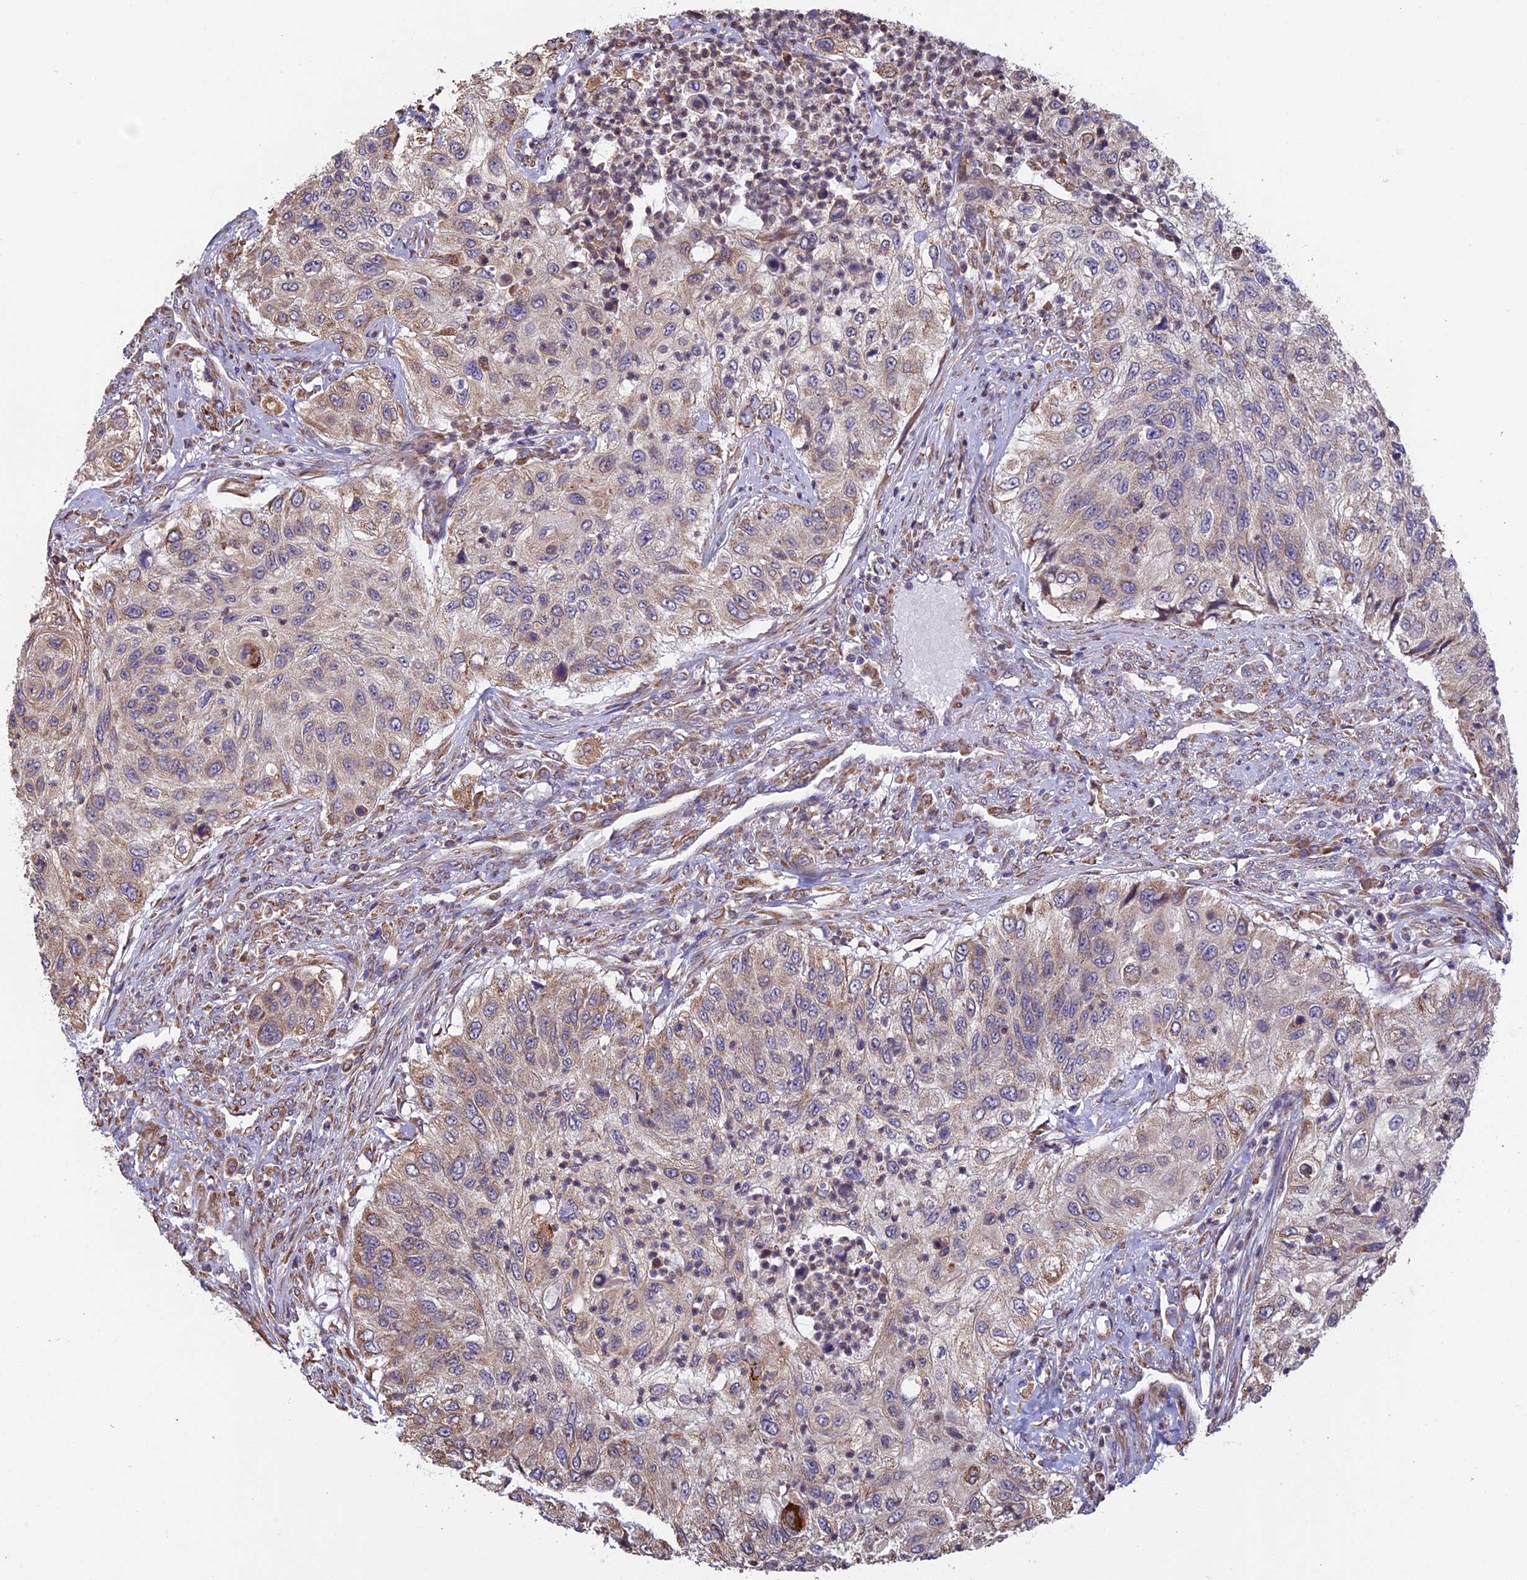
{"staining": {"intensity": "weak", "quantity": "25%-75%", "location": "cytoplasmic/membranous"}, "tissue": "urothelial cancer", "cell_type": "Tumor cells", "image_type": "cancer", "snomed": [{"axis": "morphology", "description": "Urothelial carcinoma, High grade"}, {"axis": "topography", "description": "Urinary bladder"}], "caption": "The image displays a brown stain indicating the presence of a protein in the cytoplasmic/membranous of tumor cells in urothelial carcinoma (high-grade).", "gene": "DMRTA2", "patient": {"sex": "female", "age": 60}}